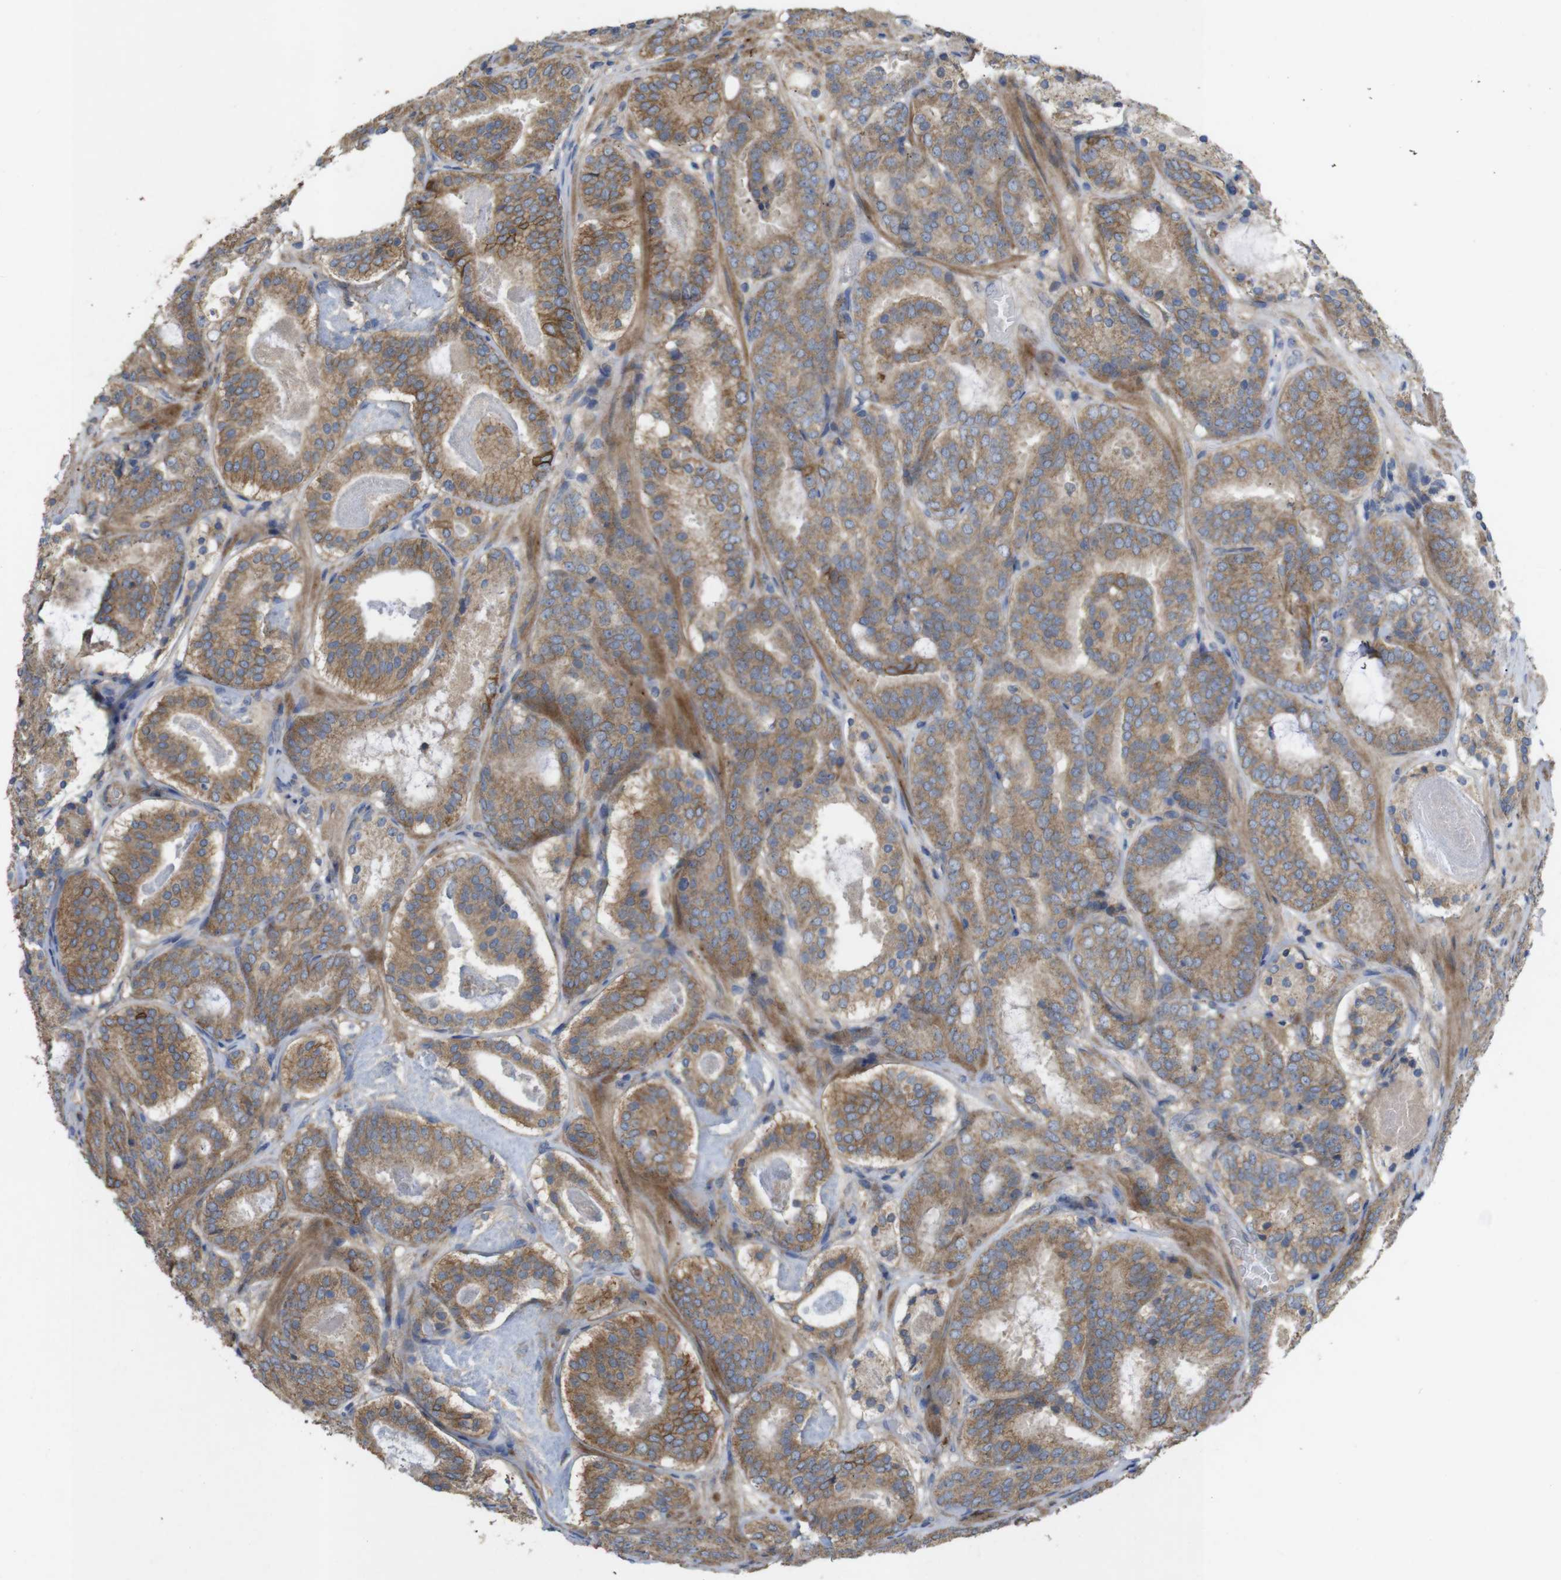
{"staining": {"intensity": "moderate", "quantity": ">75%", "location": "cytoplasmic/membranous"}, "tissue": "prostate cancer", "cell_type": "Tumor cells", "image_type": "cancer", "snomed": [{"axis": "morphology", "description": "Adenocarcinoma, Low grade"}, {"axis": "topography", "description": "Prostate"}], "caption": "DAB (3,3'-diaminobenzidine) immunohistochemical staining of low-grade adenocarcinoma (prostate) demonstrates moderate cytoplasmic/membranous protein expression in about >75% of tumor cells.", "gene": "KCNS3", "patient": {"sex": "male", "age": 69}}